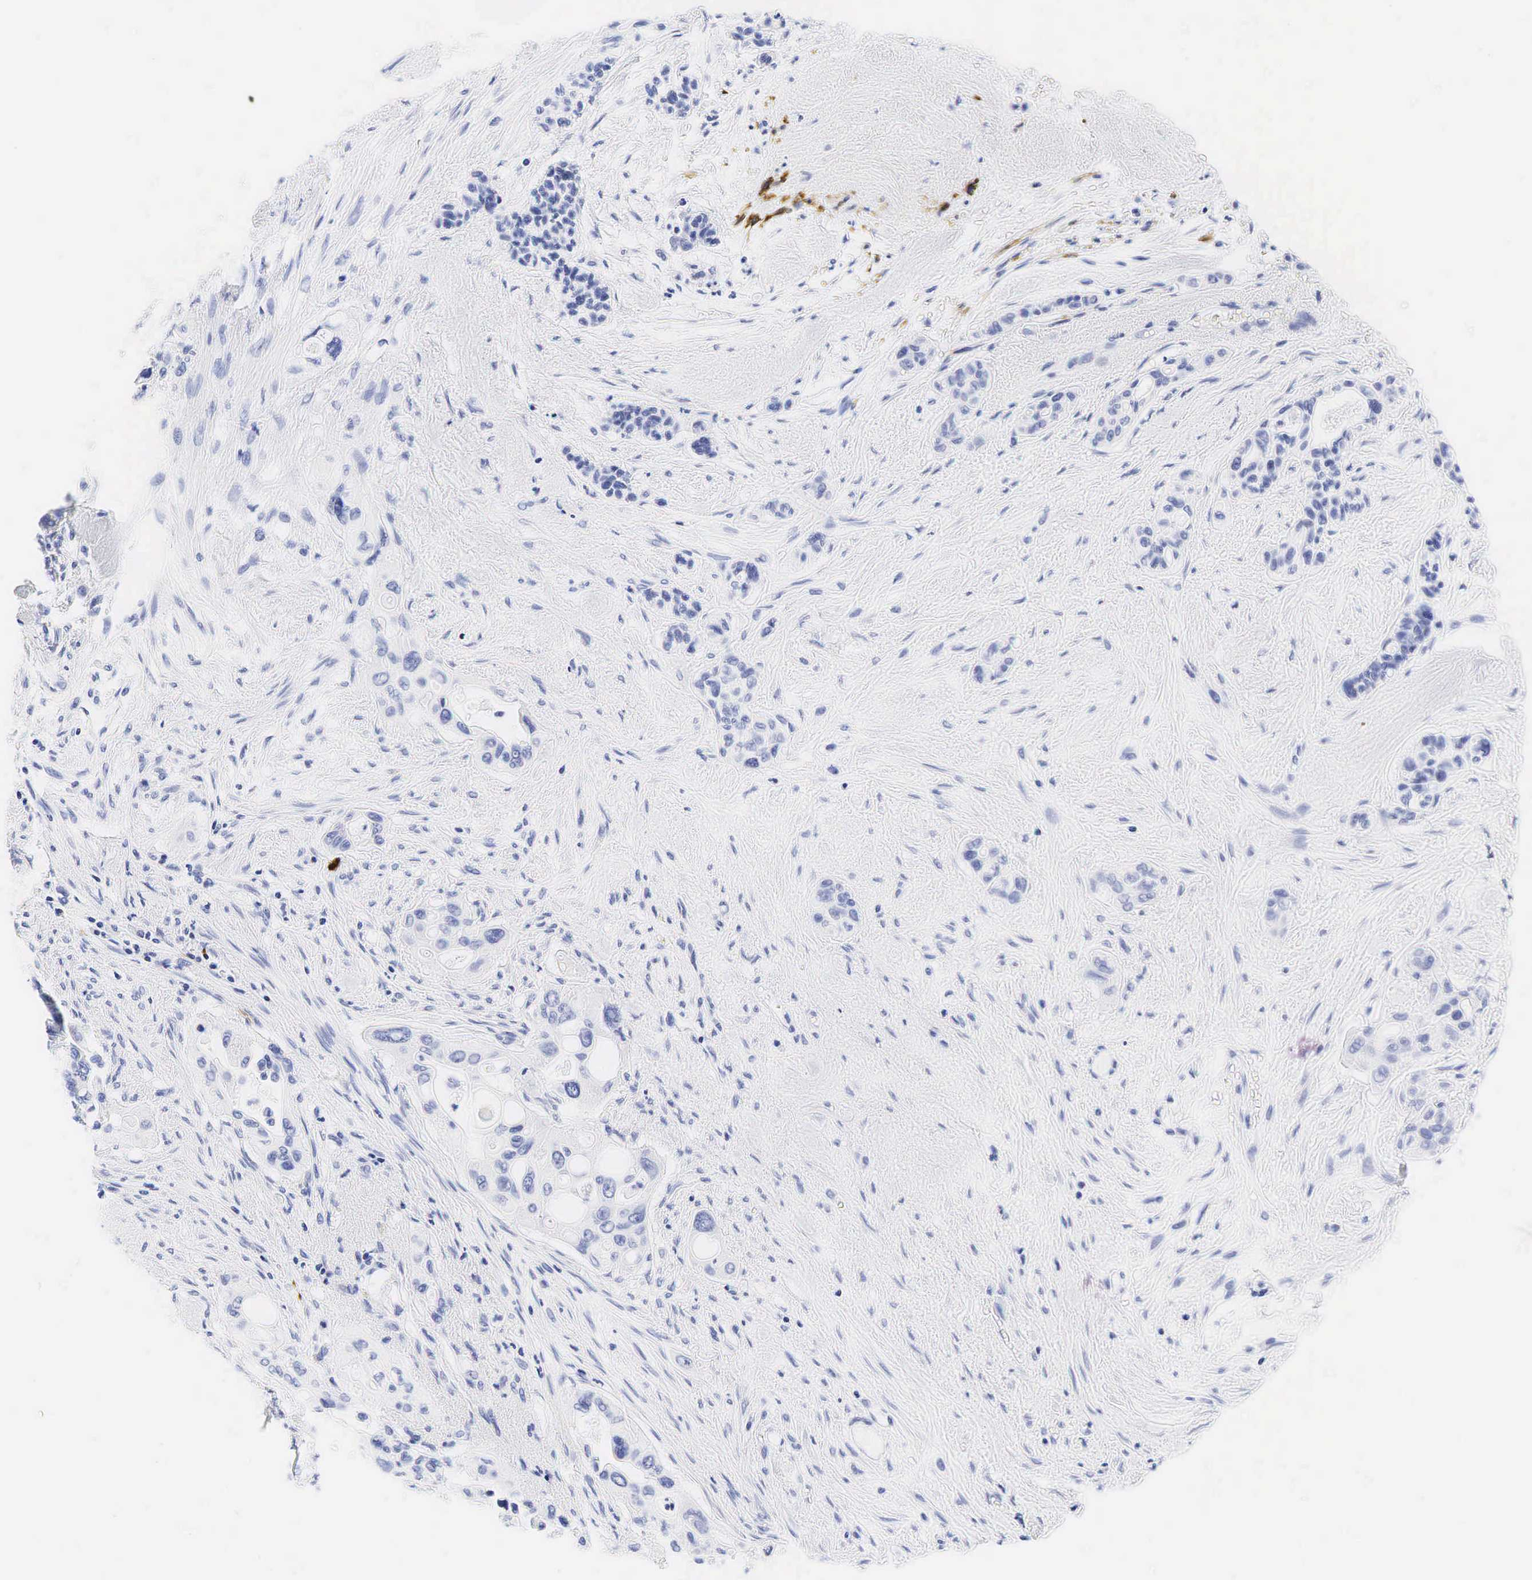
{"staining": {"intensity": "negative", "quantity": "none", "location": "none"}, "tissue": "pancreatic cancer", "cell_type": "Tumor cells", "image_type": "cancer", "snomed": [{"axis": "morphology", "description": "Adenocarcinoma, NOS"}, {"axis": "topography", "description": "Pancreas"}], "caption": "This is a image of immunohistochemistry (IHC) staining of pancreatic cancer (adenocarcinoma), which shows no positivity in tumor cells.", "gene": "CALD1", "patient": {"sex": "male", "age": 77}}